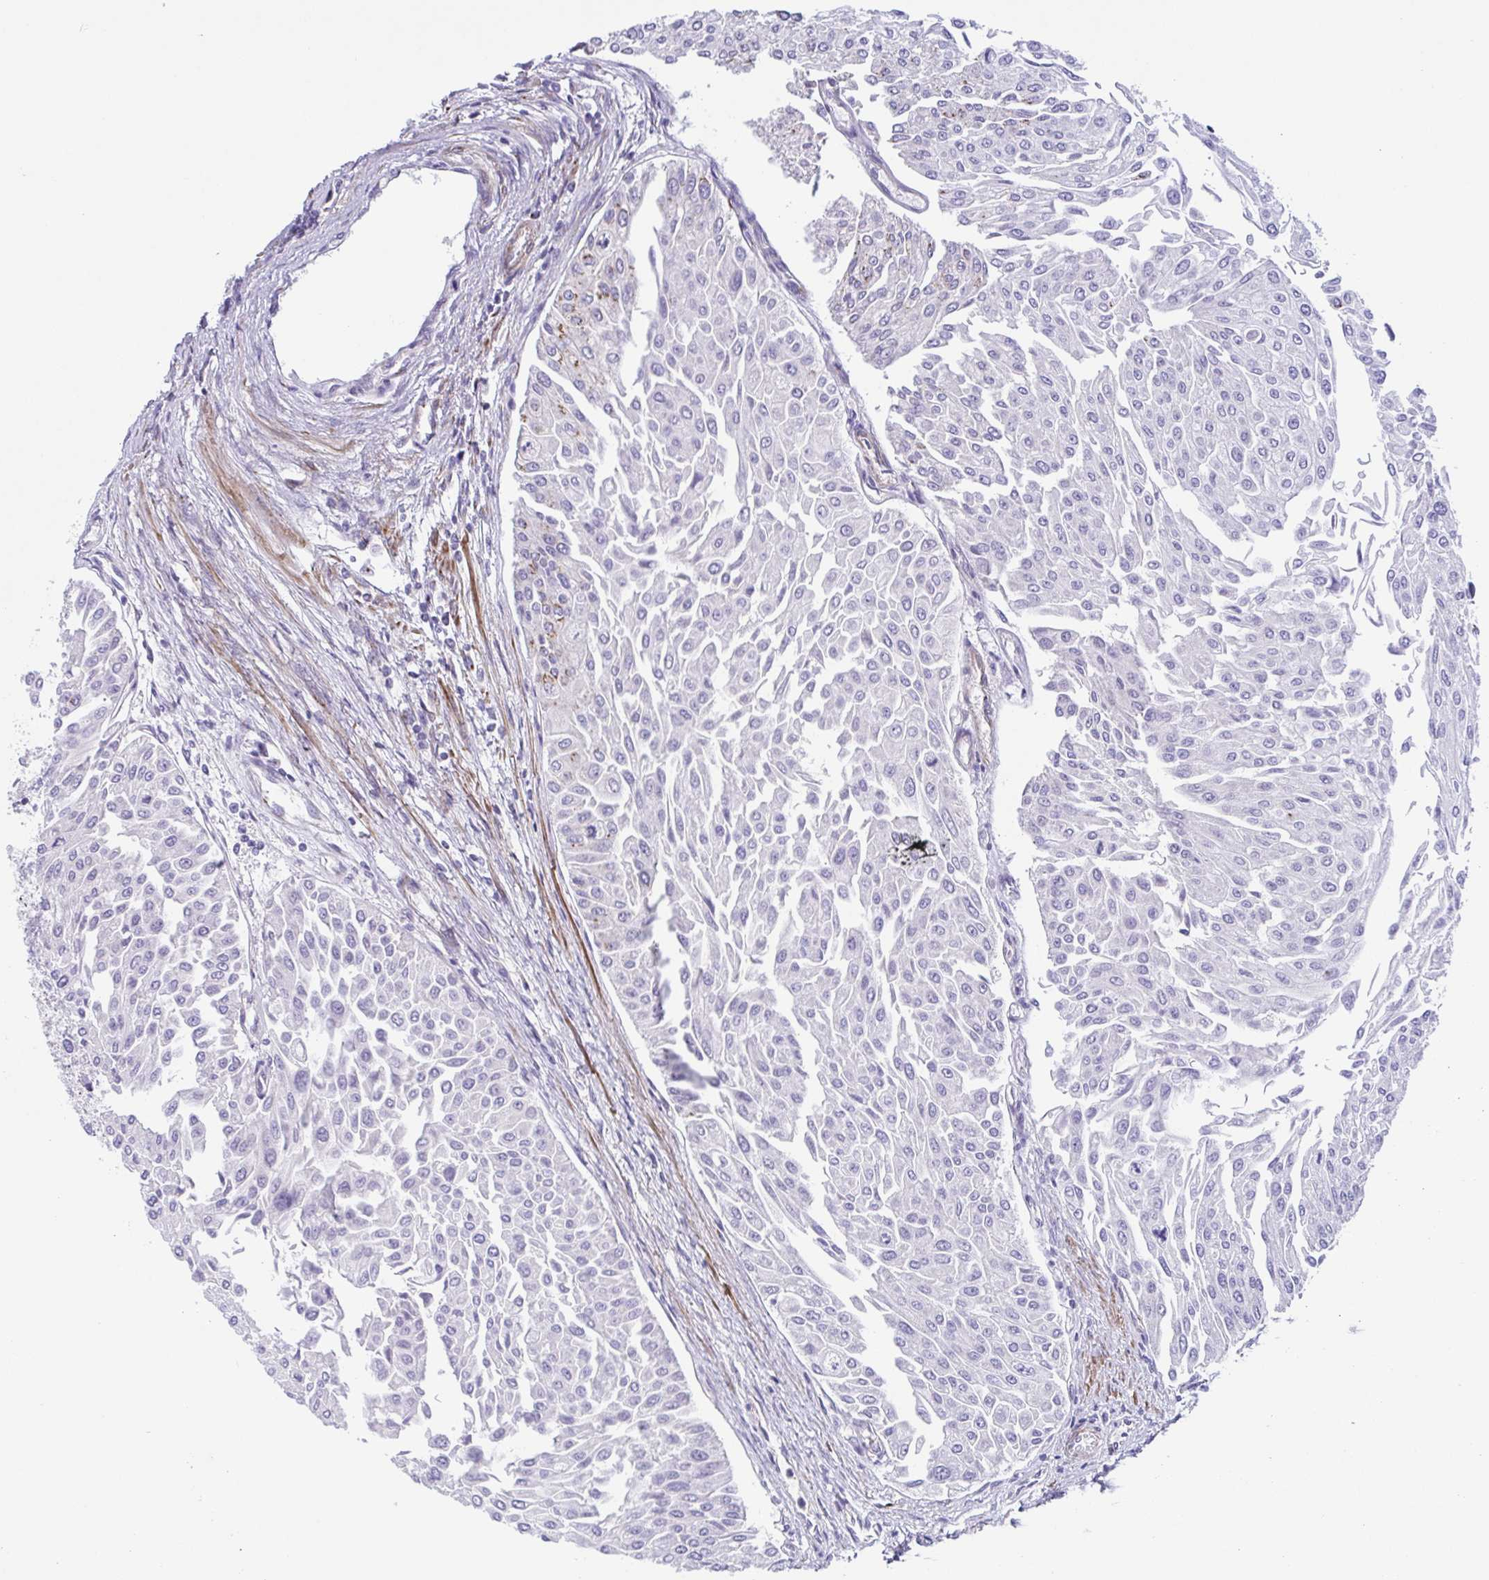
{"staining": {"intensity": "negative", "quantity": "none", "location": "none"}, "tissue": "urothelial cancer", "cell_type": "Tumor cells", "image_type": "cancer", "snomed": [{"axis": "morphology", "description": "Urothelial carcinoma, NOS"}, {"axis": "topography", "description": "Urinary bladder"}], "caption": "Human transitional cell carcinoma stained for a protein using immunohistochemistry displays no positivity in tumor cells.", "gene": "COL17A1", "patient": {"sex": "male", "age": 67}}